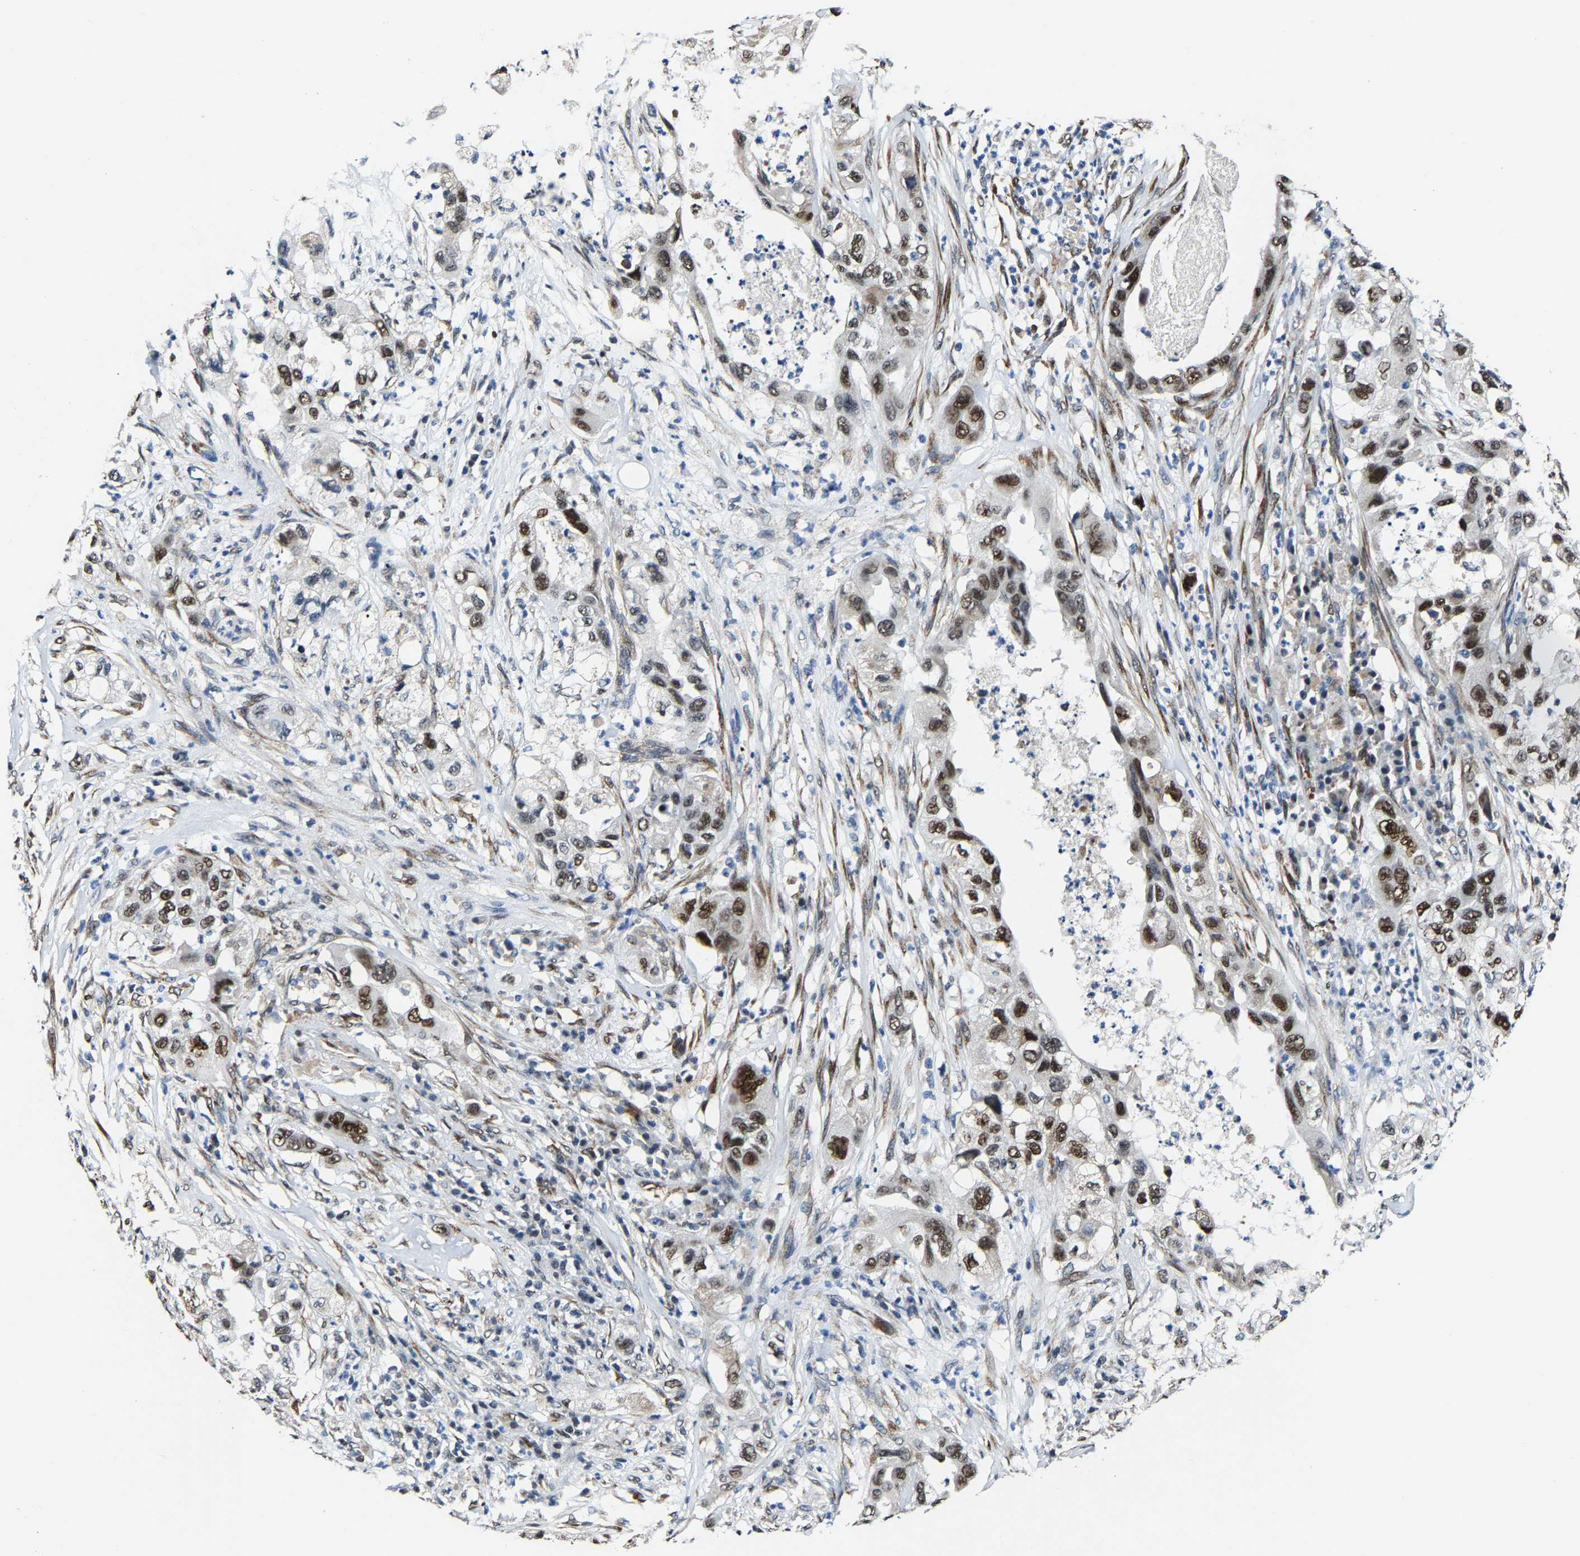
{"staining": {"intensity": "strong", "quantity": ">75%", "location": "nuclear"}, "tissue": "pancreatic cancer", "cell_type": "Tumor cells", "image_type": "cancer", "snomed": [{"axis": "morphology", "description": "Adenocarcinoma, NOS"}, {"axis": "topography", "description": "Pancreas"}], "caption": "There is high levels of strong nuclear expression in tumor cells of adenocarcinoma (pancreatic), as demonstrated by immunohistochemical staining (brown color).", "gene": "METTL1", "patient": {"sex": "female", "age": 78}}